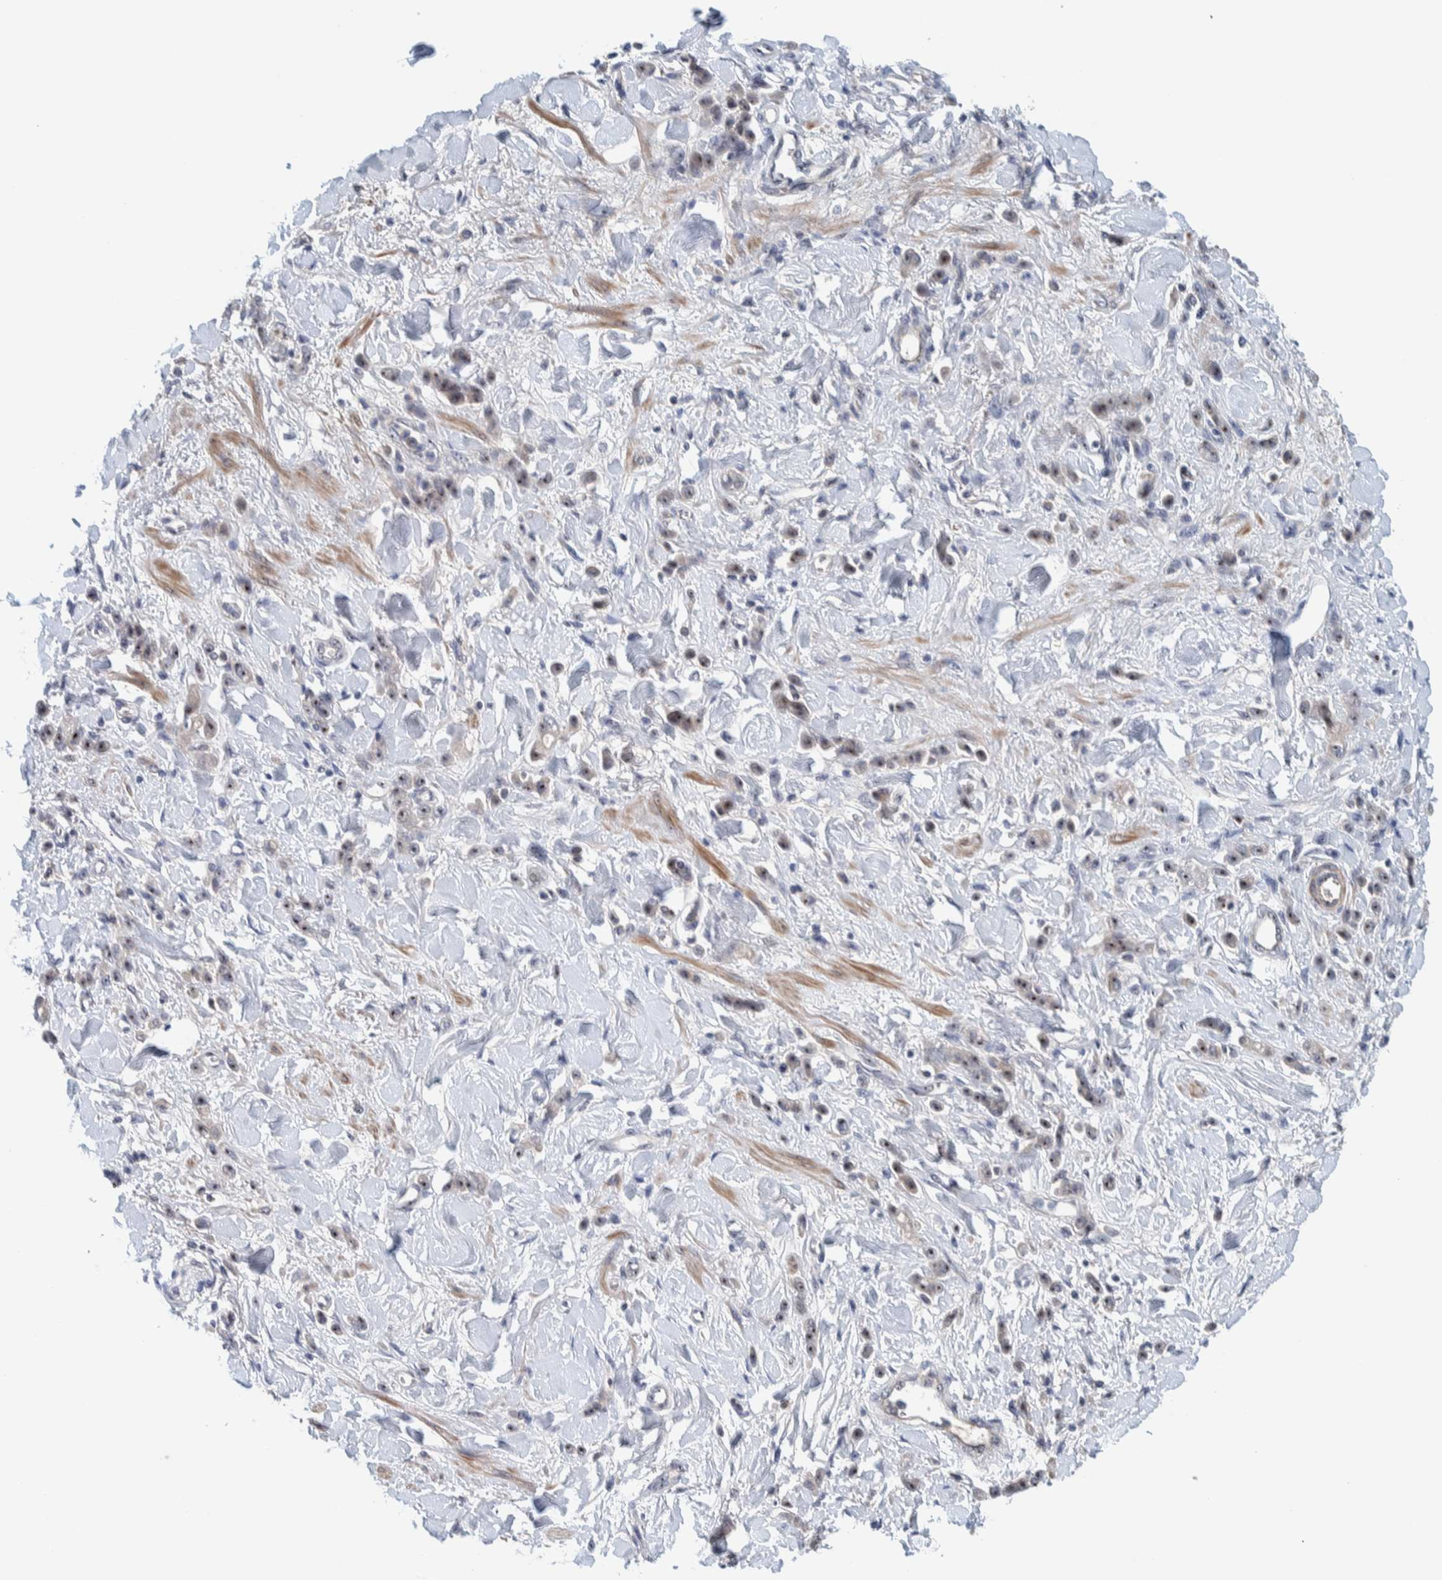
{"staining": {"intensity": "moderate", "quantity": ">75%", "location": "nuclear"}, "tissue": "stomach cancer", "cell_type": "Tumor cells", "image_type": "cancer", "snomed": [{"axis": "morphology", "description": "Normal tissue, NOS"}, {"axis": "morphology", "description": "Adenocarcinoma, NOS"}, {"axis": "topography", "description": "Stomach"}], "caption": "Stomach cancer (adenocarcinoma) tissue reveals moderate nuclear staining in about >75% of tumor cells", "gene": "NOL11", "patient": {"sex": "male", "age": 82}}